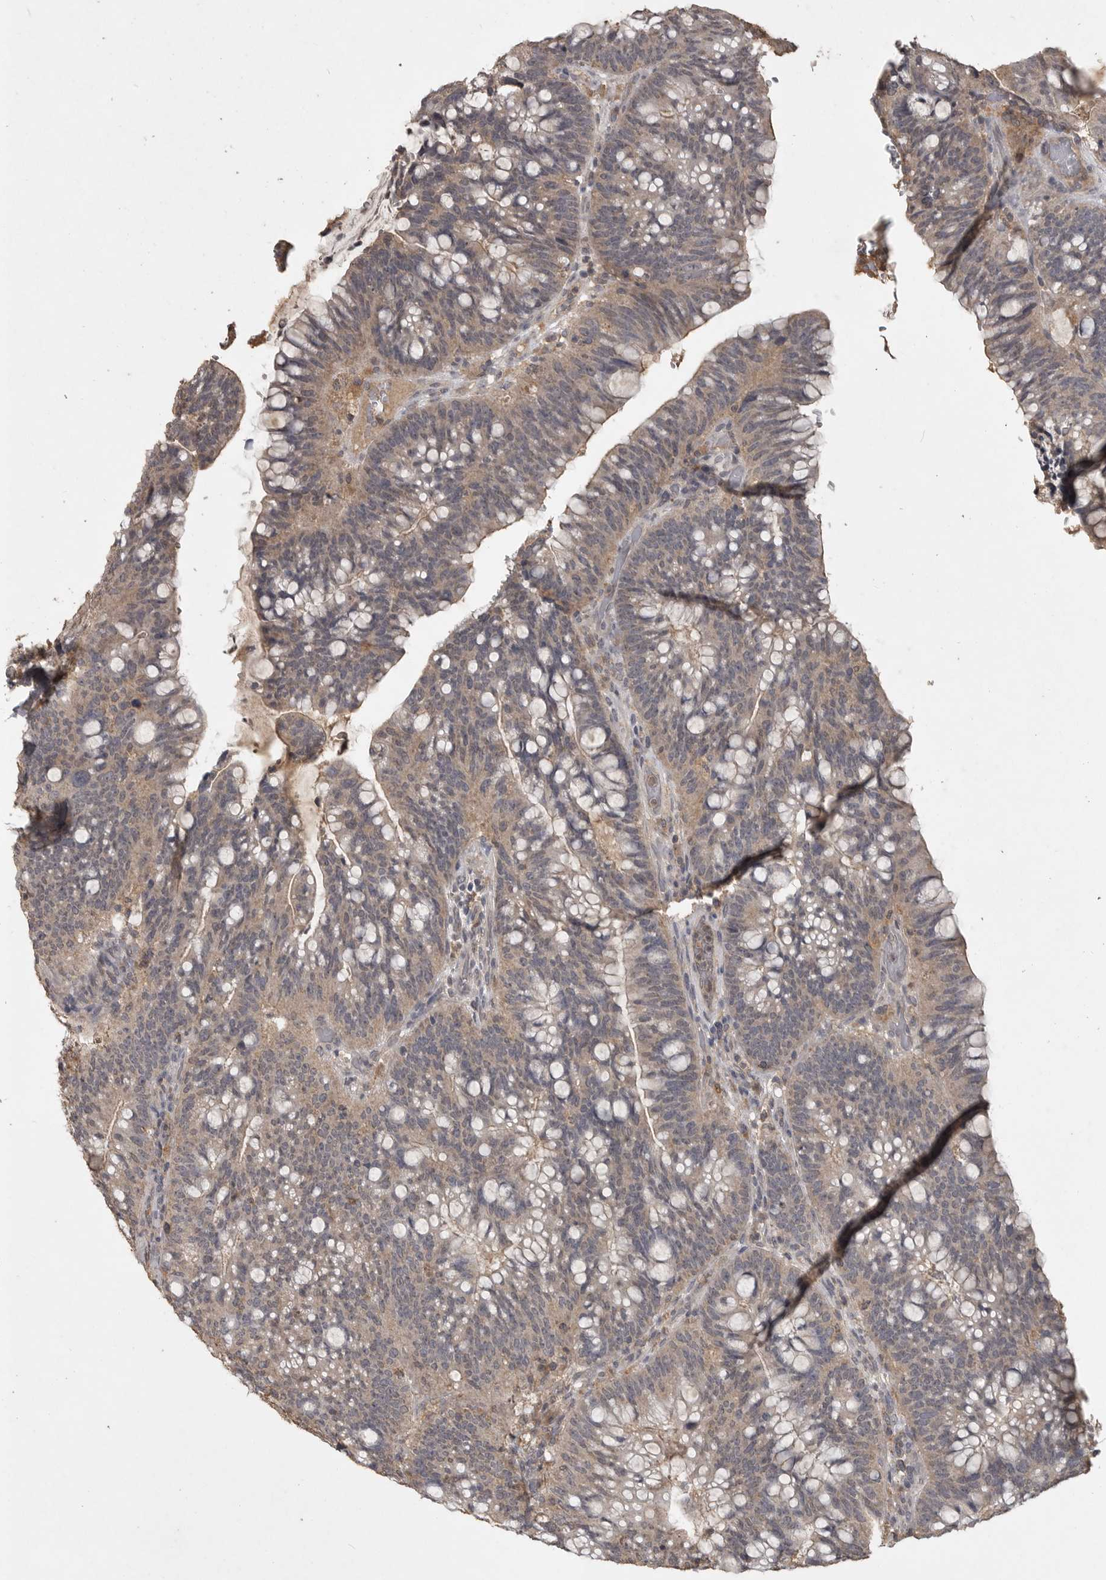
{"staining": {"intensity": "weak", "quantity": ">75%", "location": "cytoplasmic/membranous"}, "tissue": "colorectal cancer", "cell_type": "Tumor cells", "image_type": "cancer", "snomed": [{"axis": "morphology", "description": "Adenocarcinoma, NOS"}, {"axis": "topography", "description": "Colon"}], "caption": "Tumor cells show low levels of weak cytoplasmic/membranous positivity in approximately >75% of cells in colorectal cancer.", "gene": "ADAMTS4", "patient": {"sex": "female", "age": 66}}